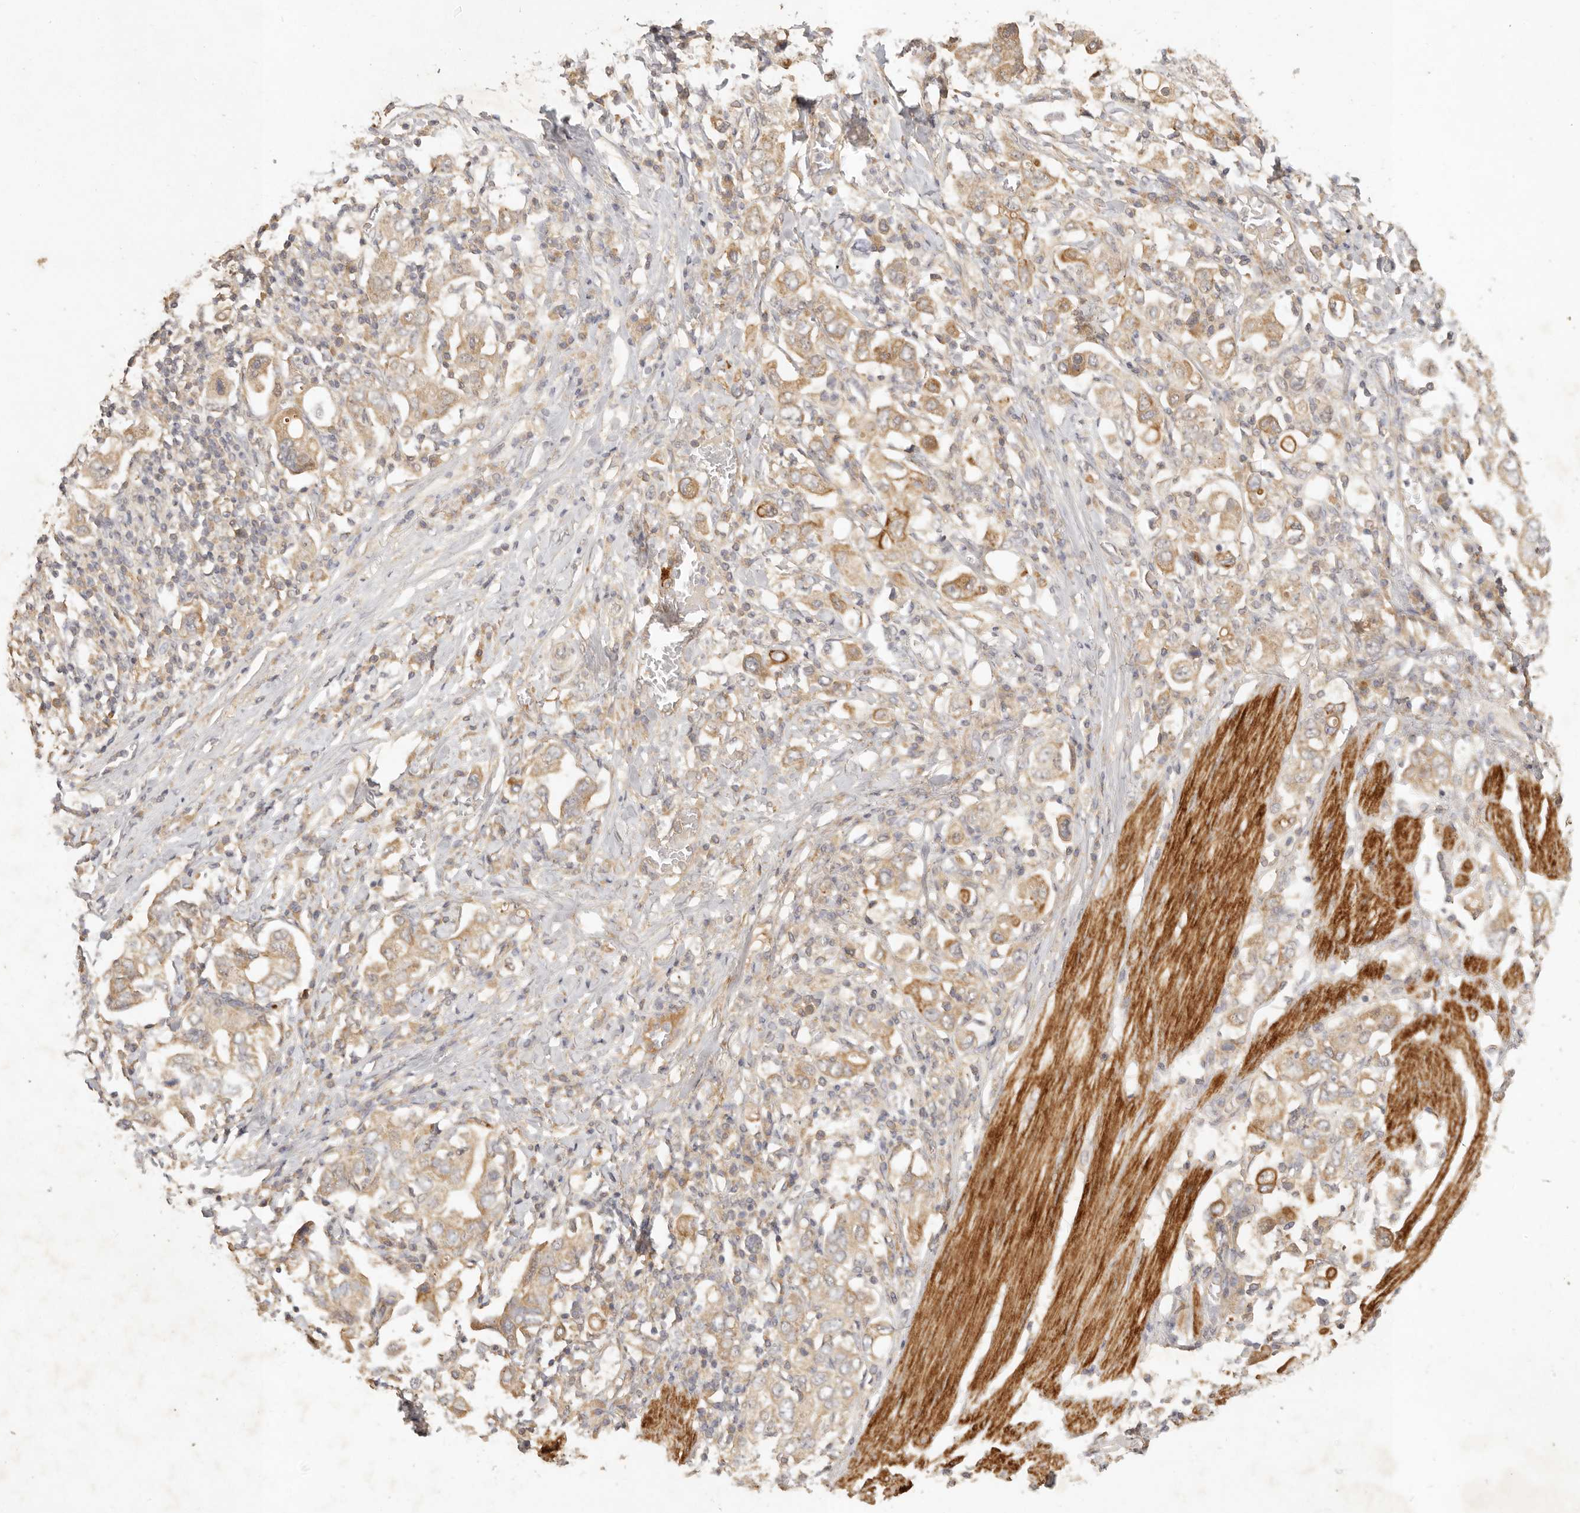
{"staining": {"intensity": "moderate", "quantity": ">75%", "location": "cytoplasmic/membranous"}, "tissue": "stomach cancer", "cell_type": "Tumor cells", "image_type": "cancer", "snomed": [{"axis": "morphology", "description": "Adenocarcinoma, NOS"}, {"axis": "topography", "description": "Stomach, upper"}], "caption": "High-power microscopy captured an immunohistochemistry (IHC) image of stomach adenocarcinoma, revealing moderate cytoplasmic/membranous staining in about >75% of tumor cells.", "gene": "VIPR1", "patient": {"sex": "male", "age": 62}}